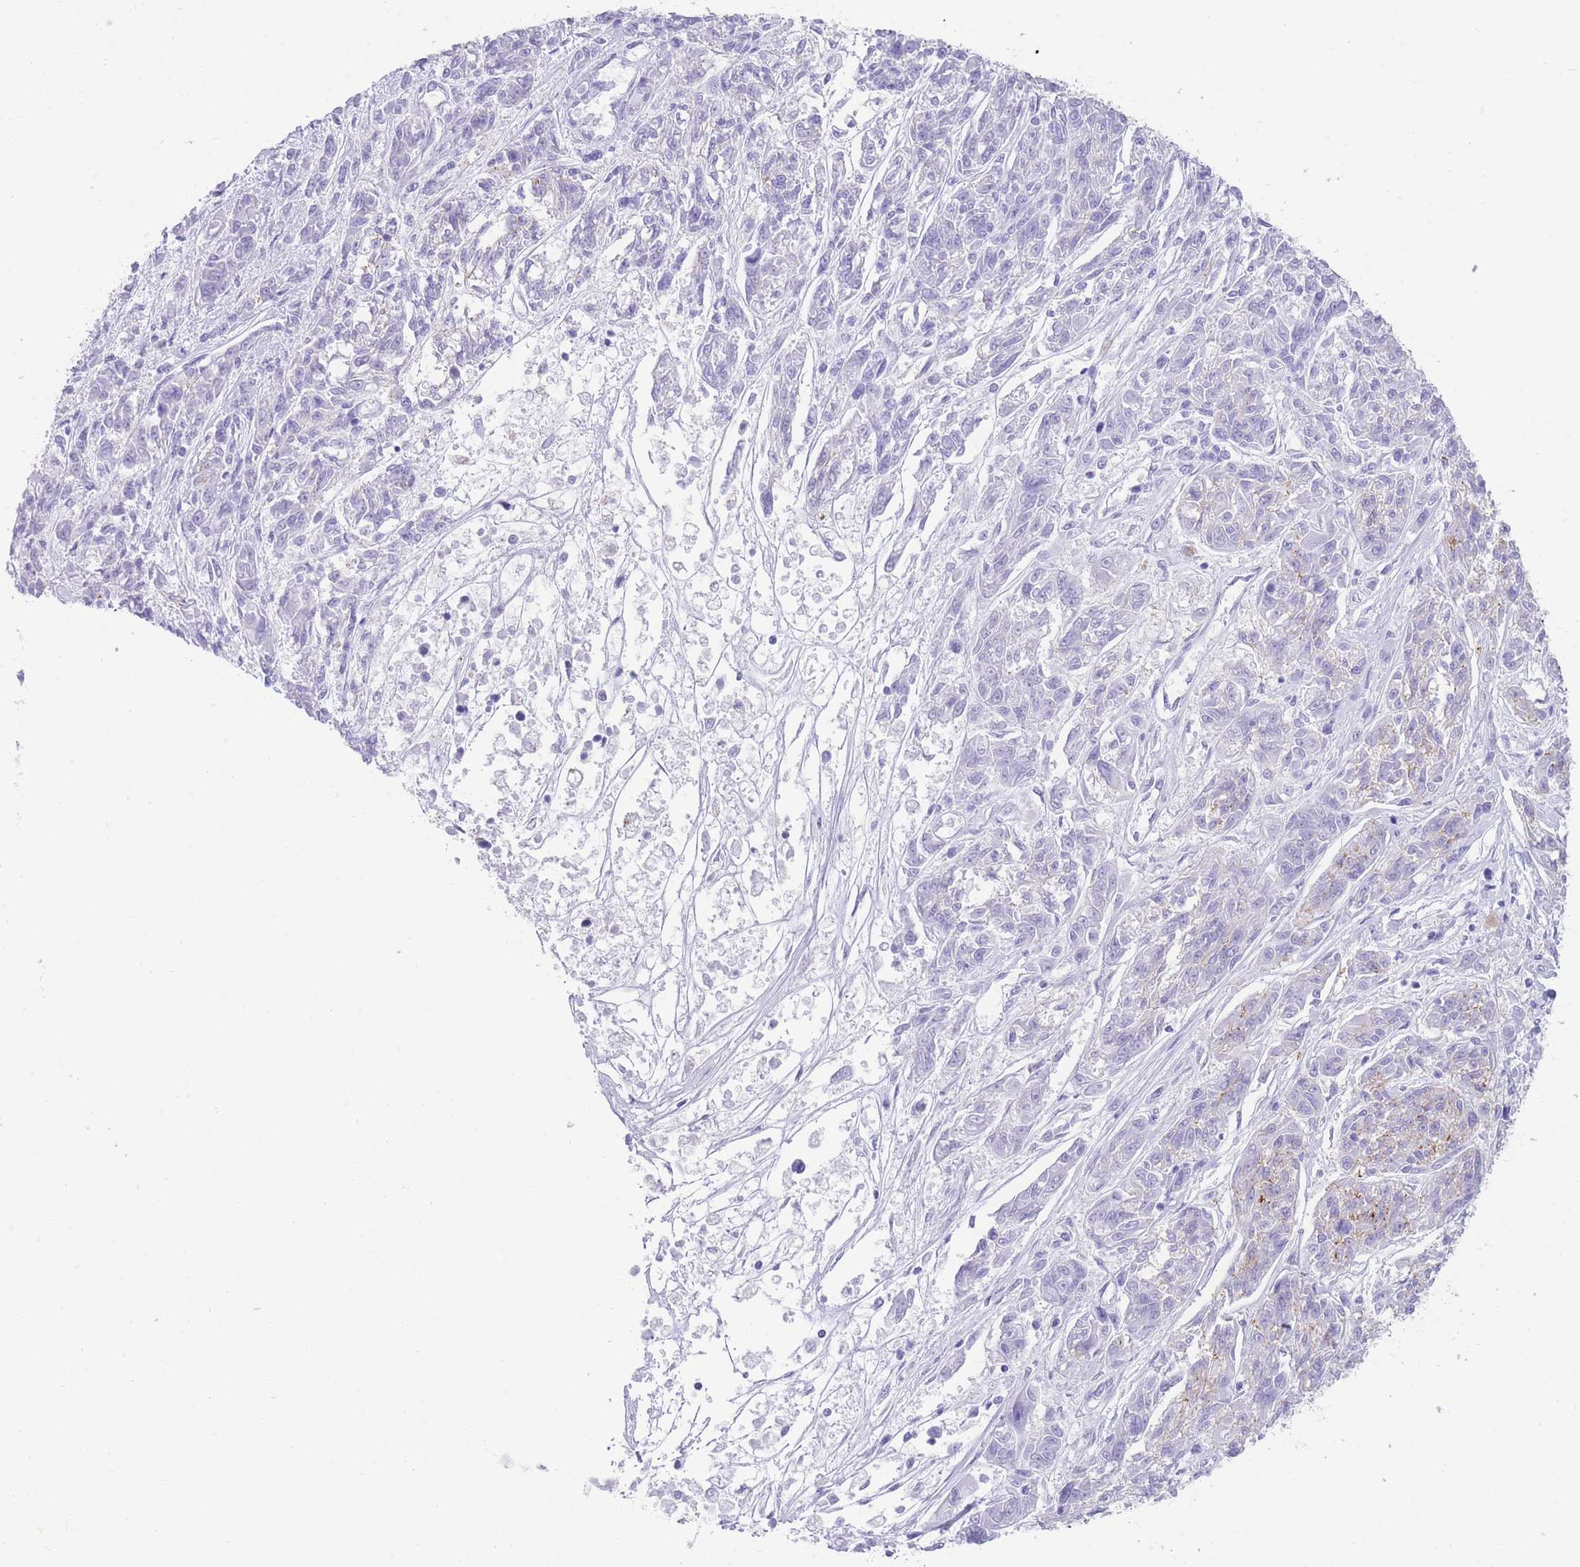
{"staining": {"intensity": "negative", "quantity": "none", "location": "none"}, "tissue": "melanoma", "cell_type": "Tumor cells", "image_type": "cancer", "snomed": [{"axis": "morphology", "description": "Malignant melanoma, NOS"}, {"axis": "topography", "description": "Skin"}], "caption": "Immunohistochemical staining of malignant melanoma demonstrates no significant expression in tumor cells.", "gene": "ELOA2", "patient": {"sex": "male", "age": 53}}